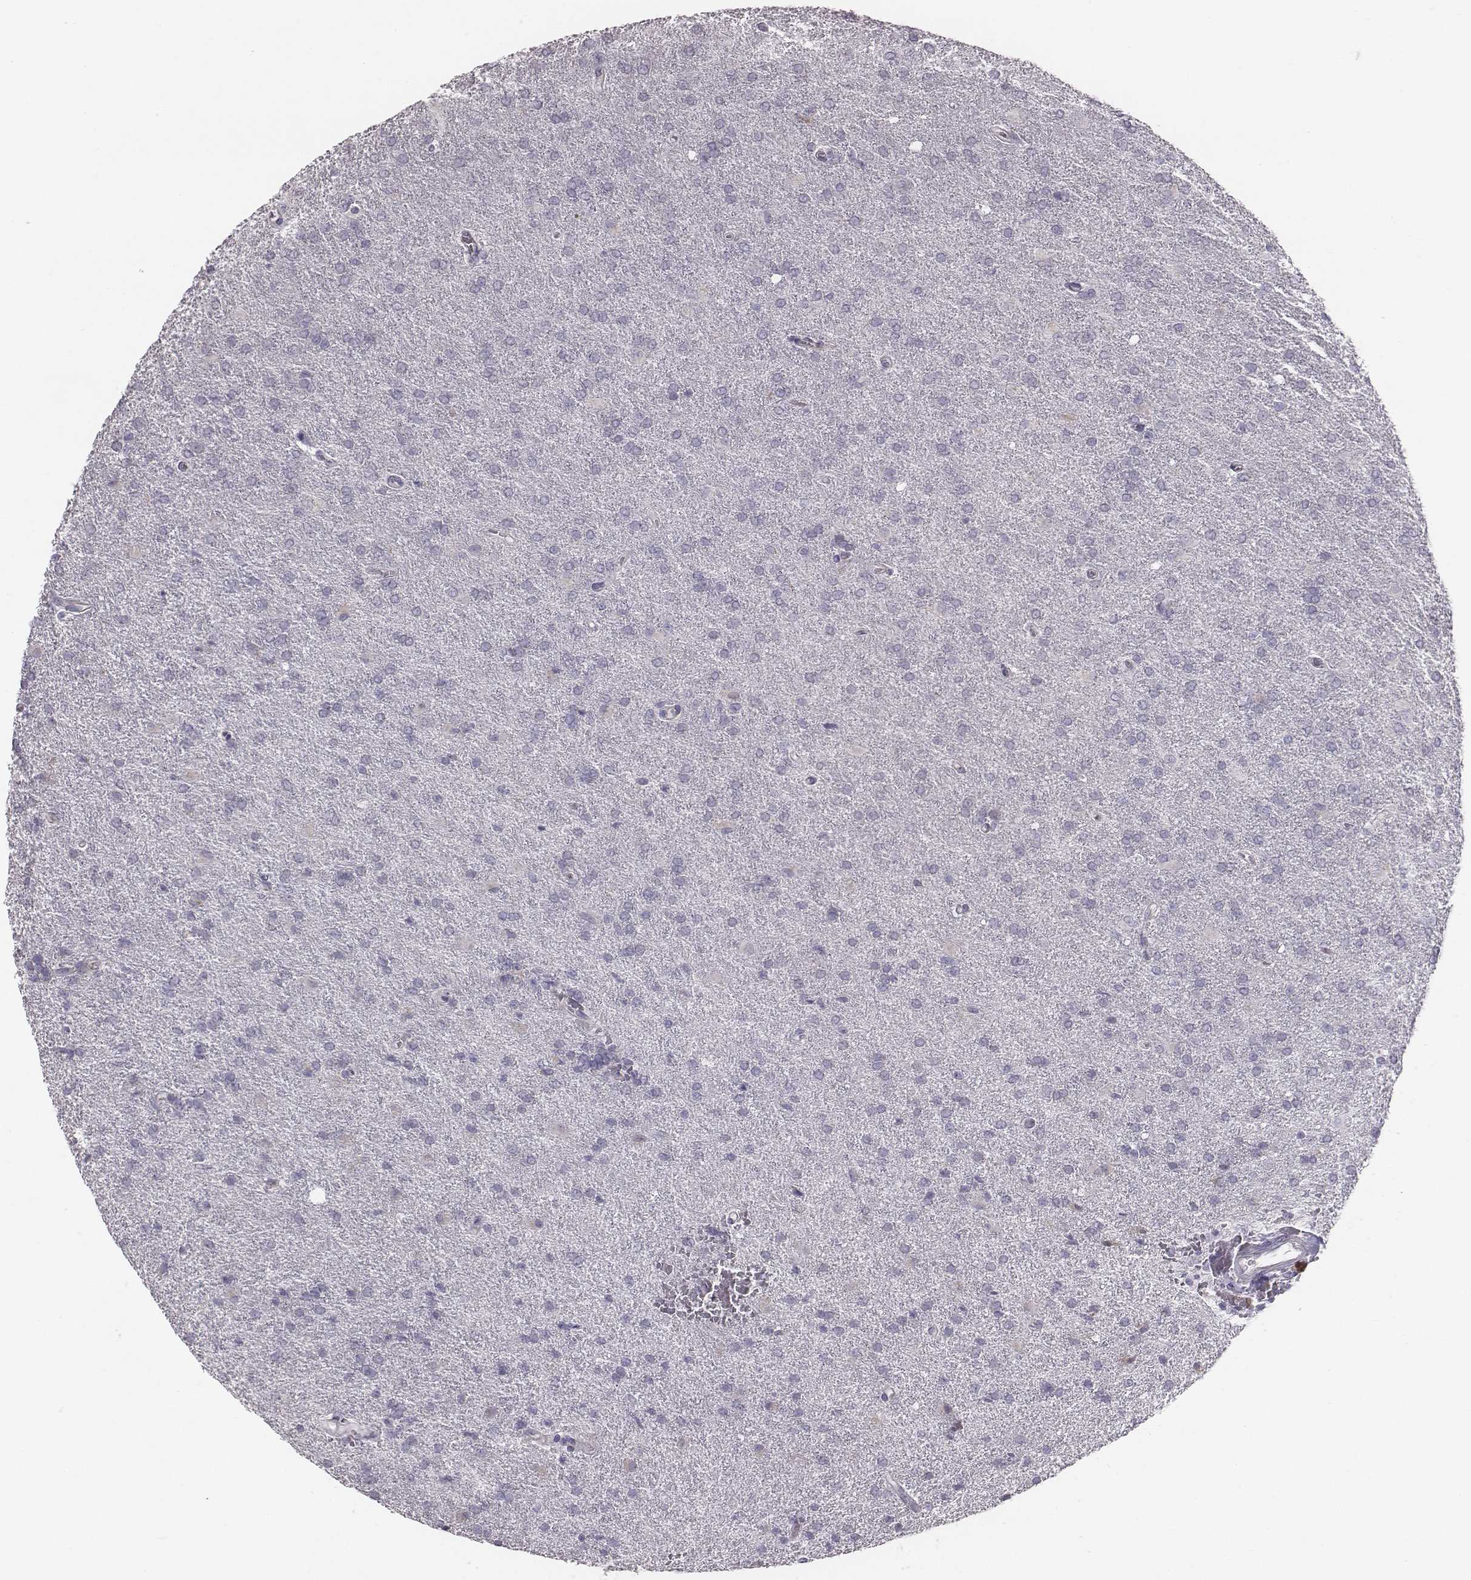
{"staining": {"intensity": "negative", "quantity": "none", "location": "none"}, "tissue": "glioma", "cell_type": "Tumor cells", "image_type": "cancer", "snomed": [{"axis": "morphology", "description": "Glioma, malignant, High grade"}, {"axis": "topography", "description": "Brain"}], "caption": "There is no significant staining in tumor cells of malignant glioma (high-grade).", "gene": "C6orf58", "patient": {"sex": "male", "age": 68}}